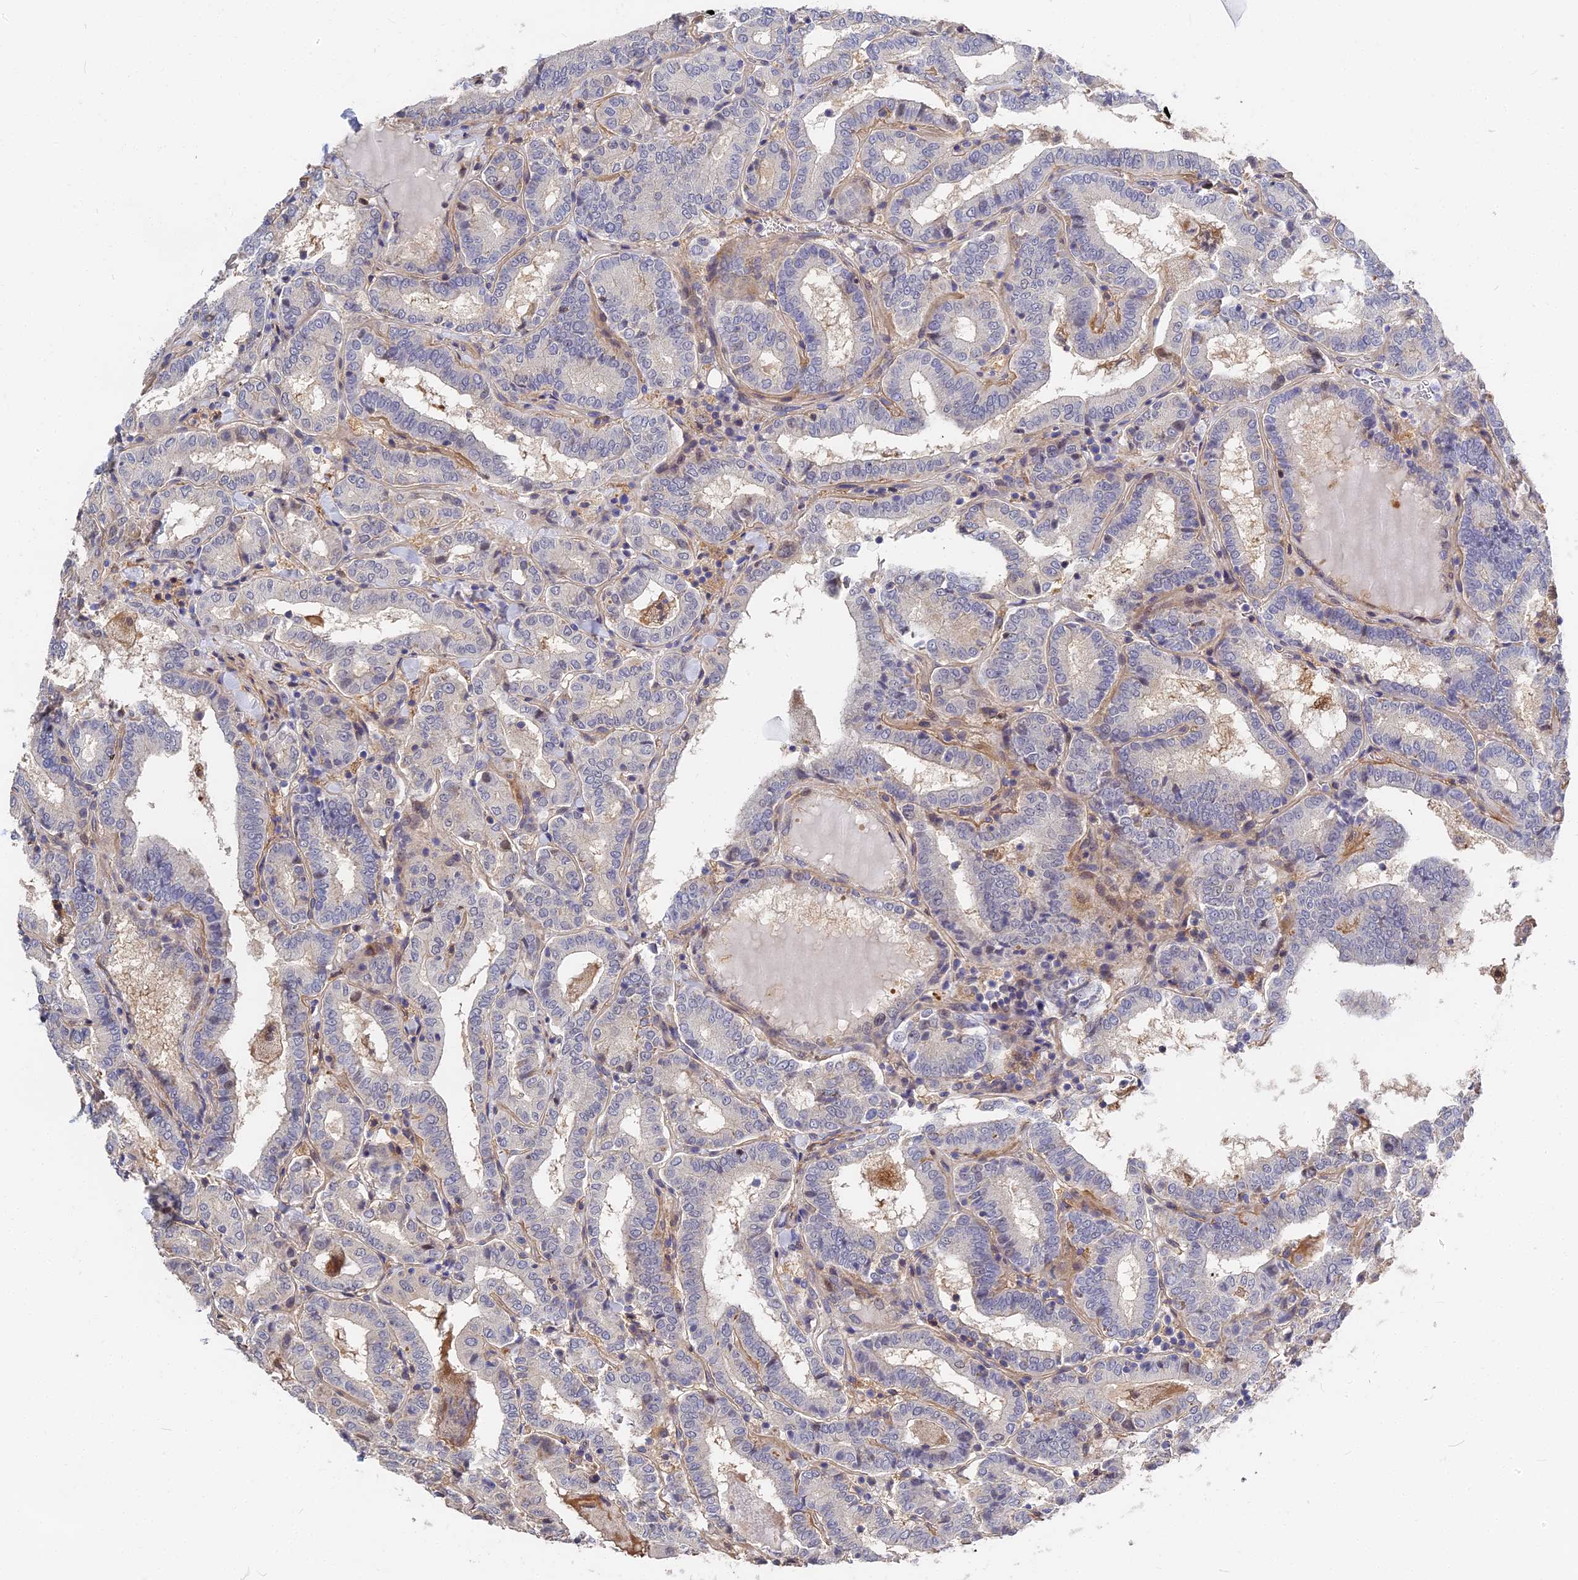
{"staining": {"intensity": "negative", "quantity": "none", "location": "none"}, "tissue": "thyroid cancer", "cell_type": "Tumor cells", "image_type": "cancer", "snomed": [{"axis": "morphology", "description": "Papillary adenocarcinoma, NOS"}, {"axis": "topography", "description": "Thyroid gland"}], "caption": "Immunohistochemistry photomicrograph of neoplastic tissue: human papillary adenocarcinoma (thyroid) stained with DAB exhibits no significant protein staining in tumor cells.", "gene": "CCDC113", "patient": {"sex": "female", "age": 72}}